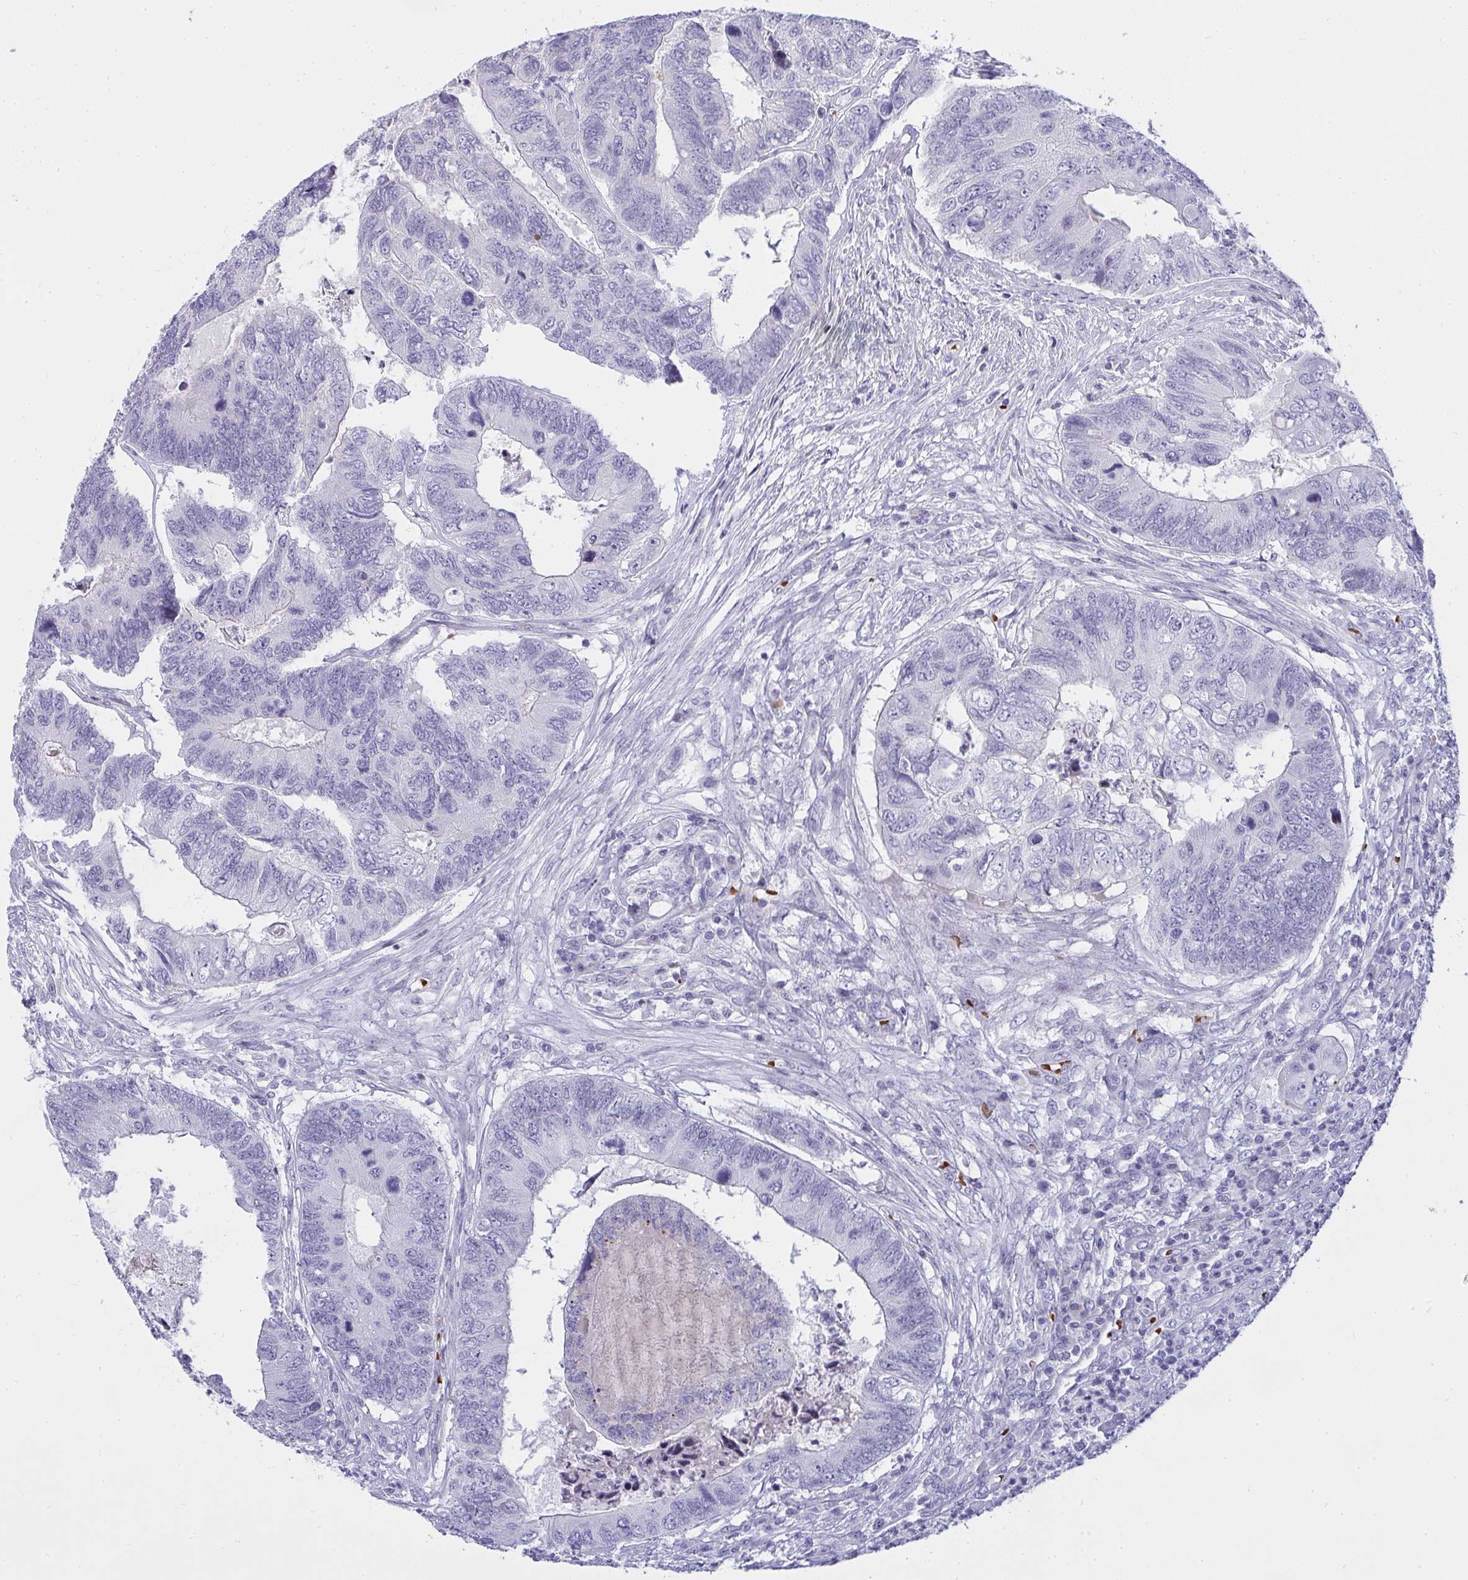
{"staining": {"intensity": "negative", "quantity": "none", "location": "none"}, "tissue": "colorectal cancer", "cell_type": "Tumor cells", "image_type": "cancer", "snomed": [{"axis": "morphology", "description": "Adenocarcinoma, NOS"}, {"axis": "topography", "description": "Colon"}], "caption": "A photomicrograph of colorectal cancer stained for a protein reveals no brown staining in tumor cells.", "gene": "ZNF182", "patient": {"sex": "female", "age": 67}}